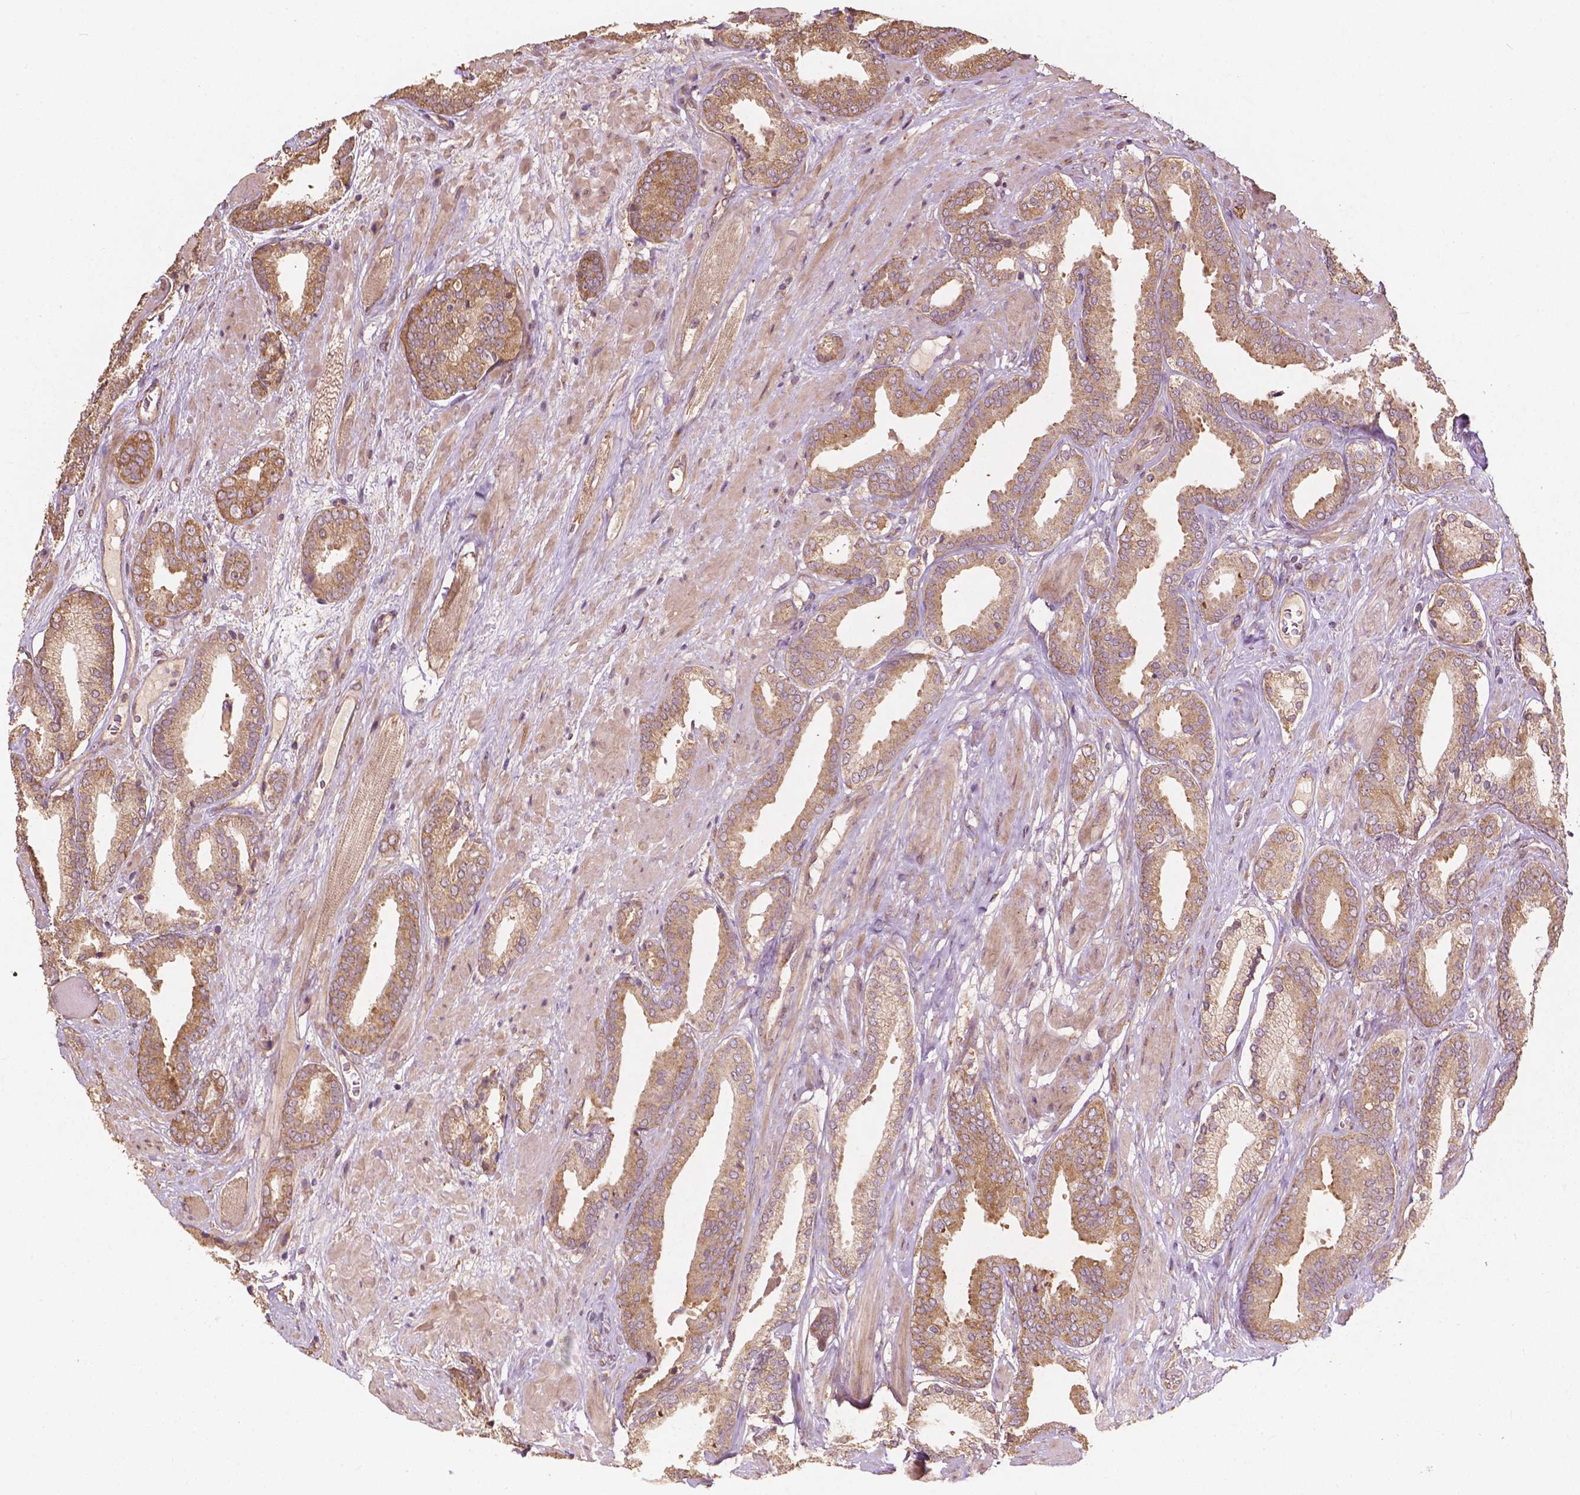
{"staining": {"intensity": "moderate", "quantity": ">75%", "location": "cytoplasmic/membranous"}, "tissue": "prostate cancer", "cell_type": "Tumor cells", "image_type": "cancer", "snomed": [{"axis": "morphology", "description": "Adenocarcinoma, High grade"}, {"axis": "topography", "description": "Prostate"}], "caption": "A high-resolution image shows immunohistochemistry (IHC) staining of prostate cancer (adenocarcinoma (high-grade)), which demonstrates moderate cytoplasmic/membranous expression in approximately >75% of tumor cells. The staining was performed using DAB, with brown indicating positive protein expression. Nuclei are stained blue with hematoxylin.", "gene": "G3BP1", "patient": {"sex": "male", "age": 56}}